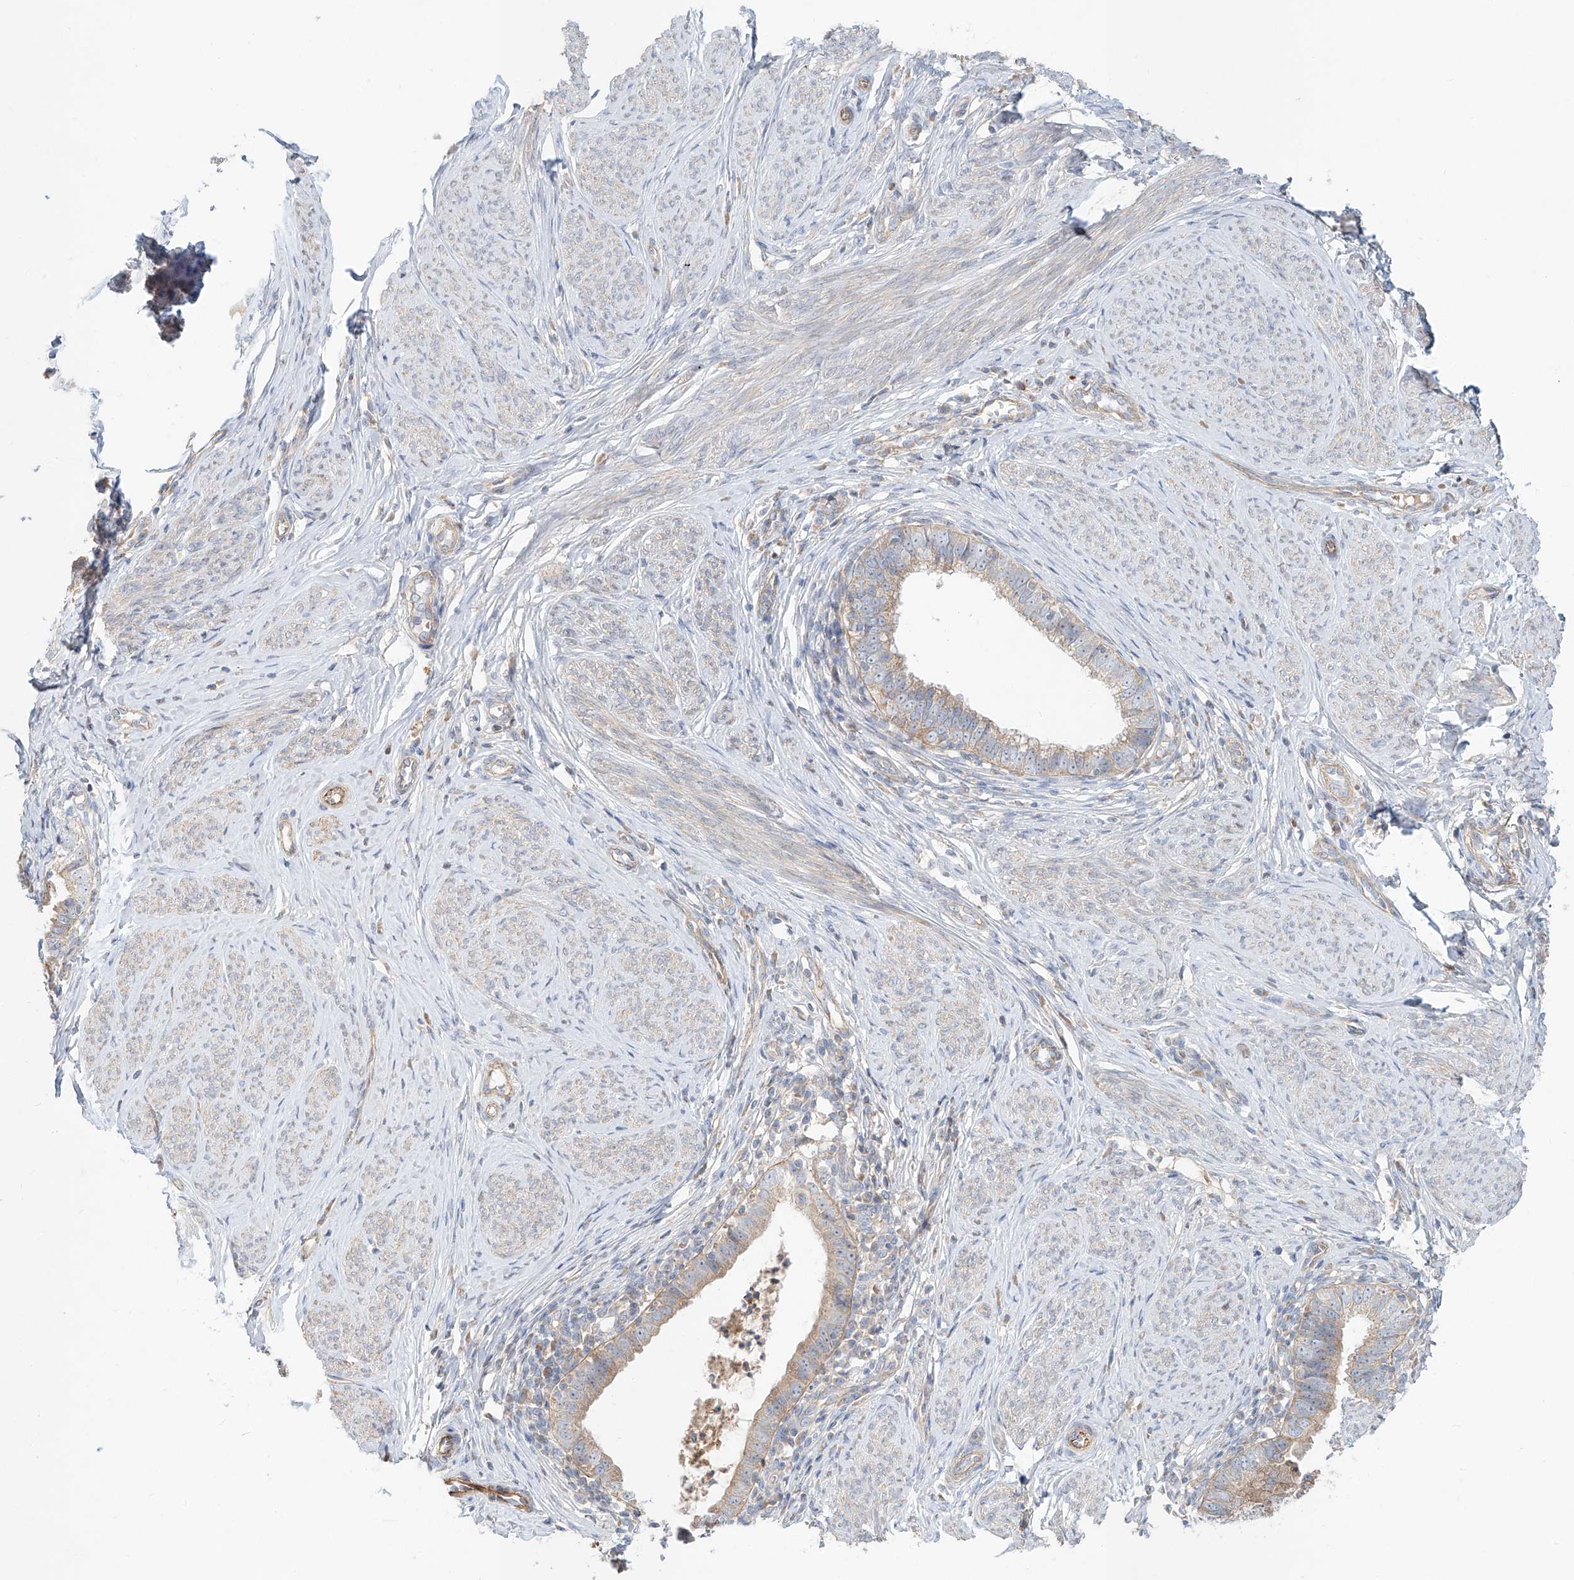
{"staining": {"intensity": "moderate", "quantity": ">75%", "location": "cytoplasmic/membranous"}, "tissue": "cervical cancer", "cell_type": "Tumor cells", "image_type": "cancer", "snomed": [{"axis": "morphology", "description": "Adenocarcinoma, NOS"}, {"axis": "topography", "description": "Cervix"}], "caption": "Cervical adenocarcinoma stained with immunohistochemistry (IHC) shows moderate cytoplasmic/membranous positivity in about >75% of tumor cells.", "gene": "AJM1", "patient": {"sex": "female", "age": 36}}